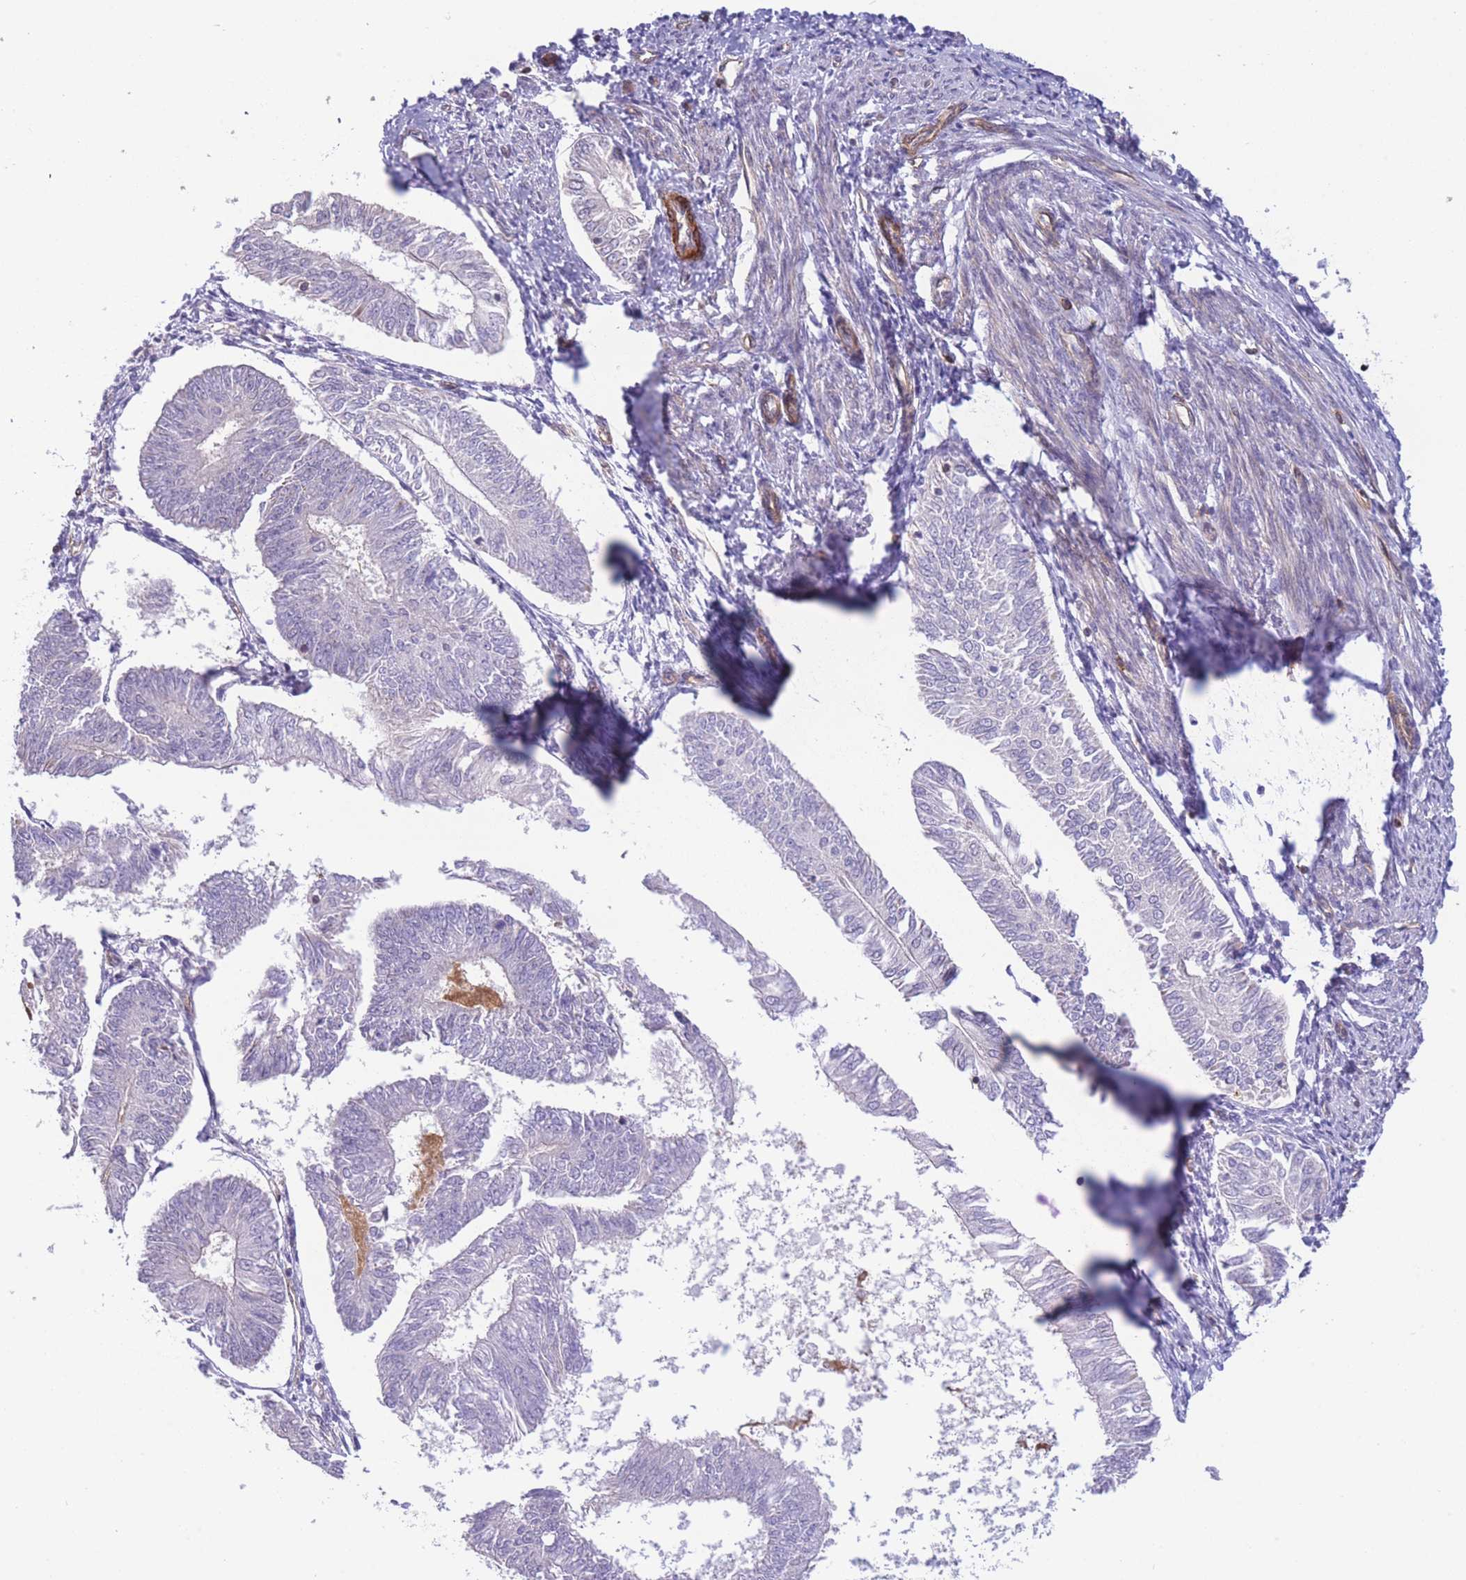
{"staining": {"intensity": "negative", "quantity": "none", "location": "none"}, "tissue": "endometrial cancer", "cell_type": "Tumor cells", "image_type": "cancer", "snomed": [{"axis": "morphology", "description": "Adenocarcinoma, NOS"}, {"axis": "topography", "description": "Endometrium"}], "caption": "IHC micrograph of endometrial cancer stained for a protein (brown), which shows no expression in tumor cells.", "gene": "CDC25B", "patient": {"sex": "female", "age": 58}}